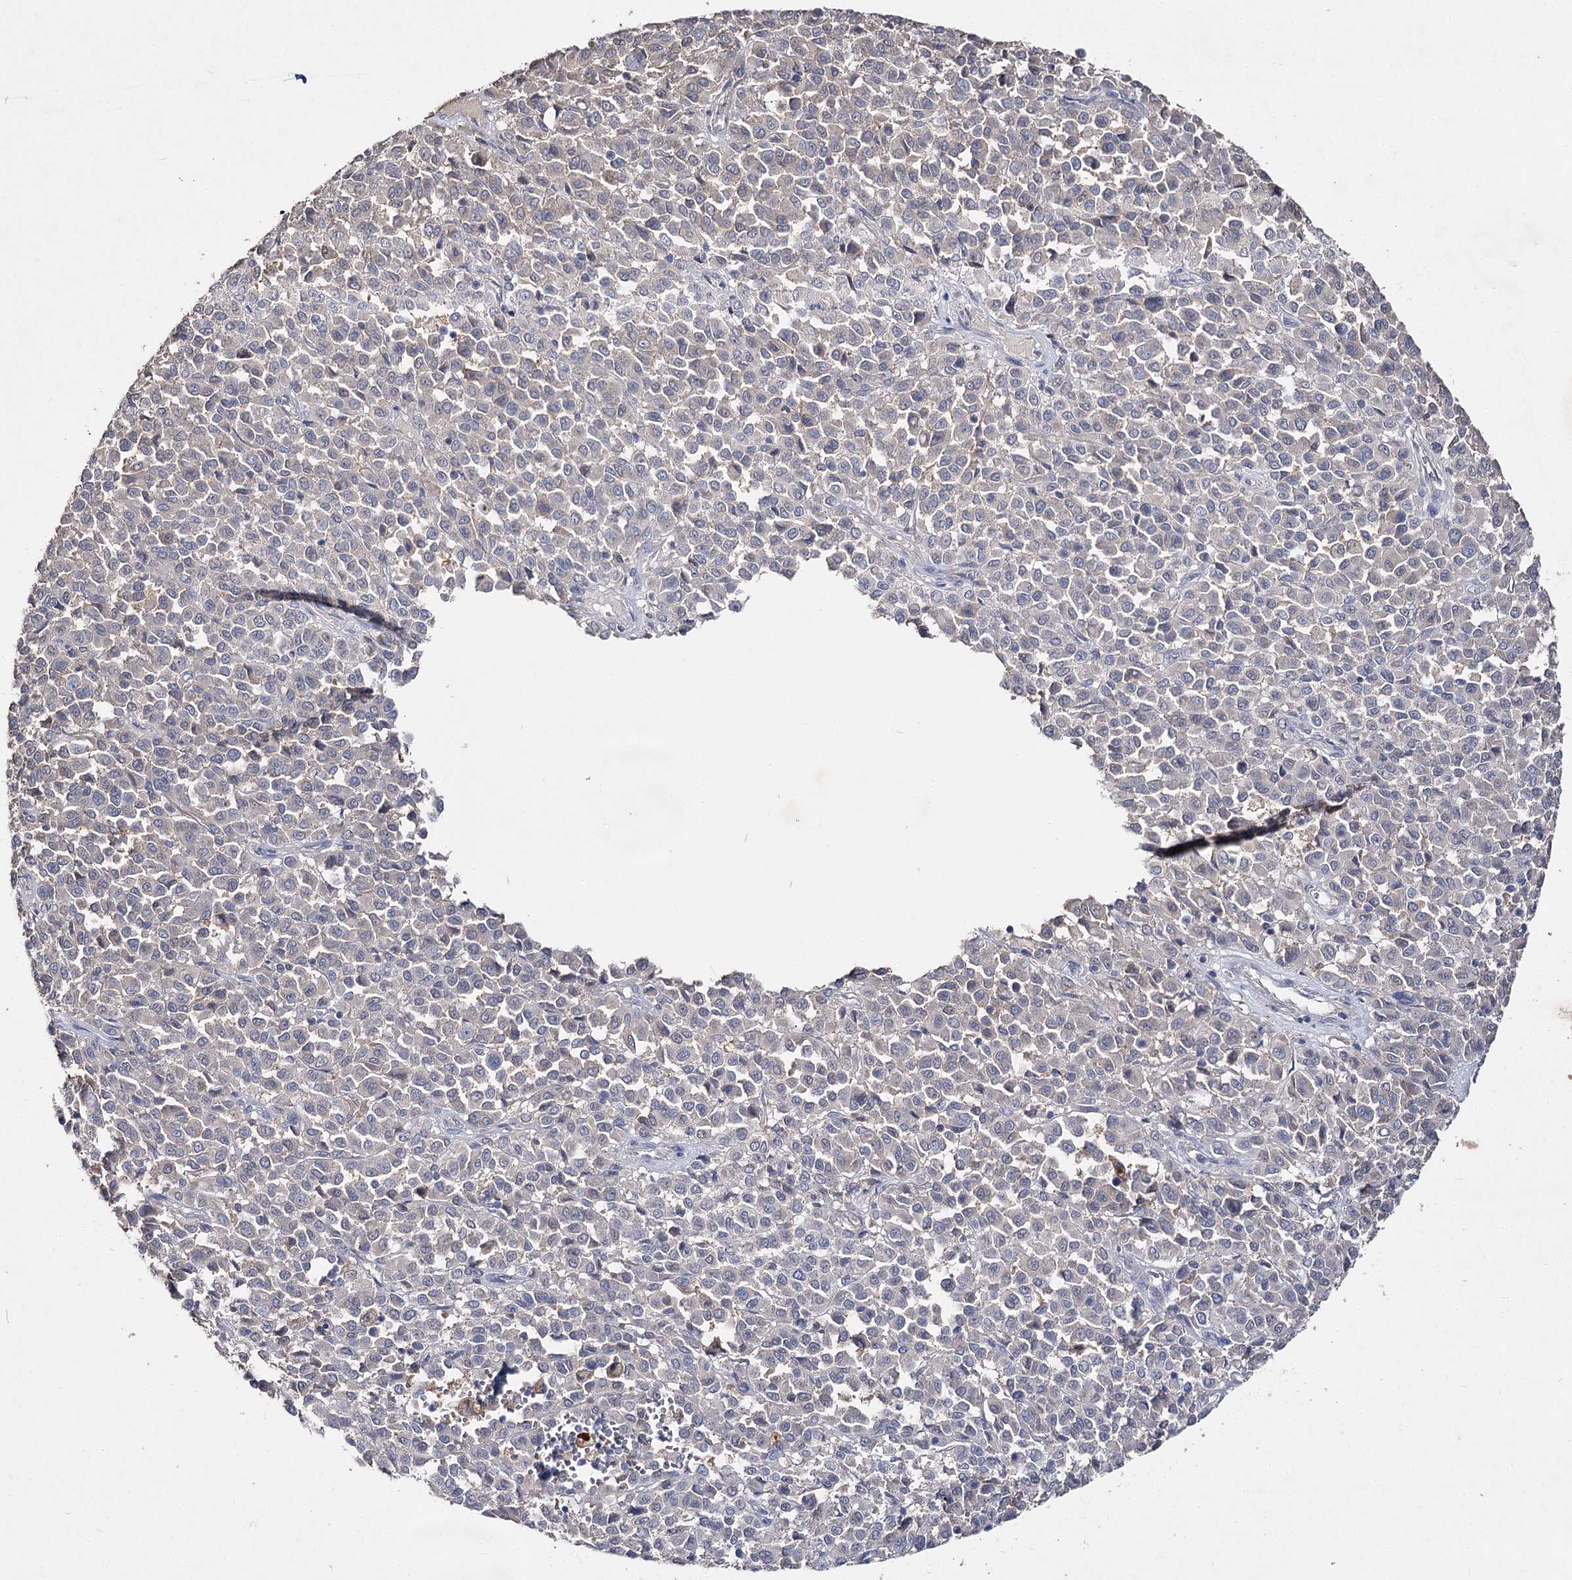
{"staining": {"intensity": "negative", "quantity": "none", "location": "none"}, "tissue": "melanoma", "cell_type": "Tumor cells", "image_type": "cancer", "snomed": [{"axis": "morphology", "description": "Malignant melanoma, Metastatic site"}, {"axis": "topography", "description": "Pancreas"}], "caption": "Image shows no significant protein positivity in tumor cells of melanoma.", "gene": "IL1RAP", "patient": {"sex": "female", "age": 30}}